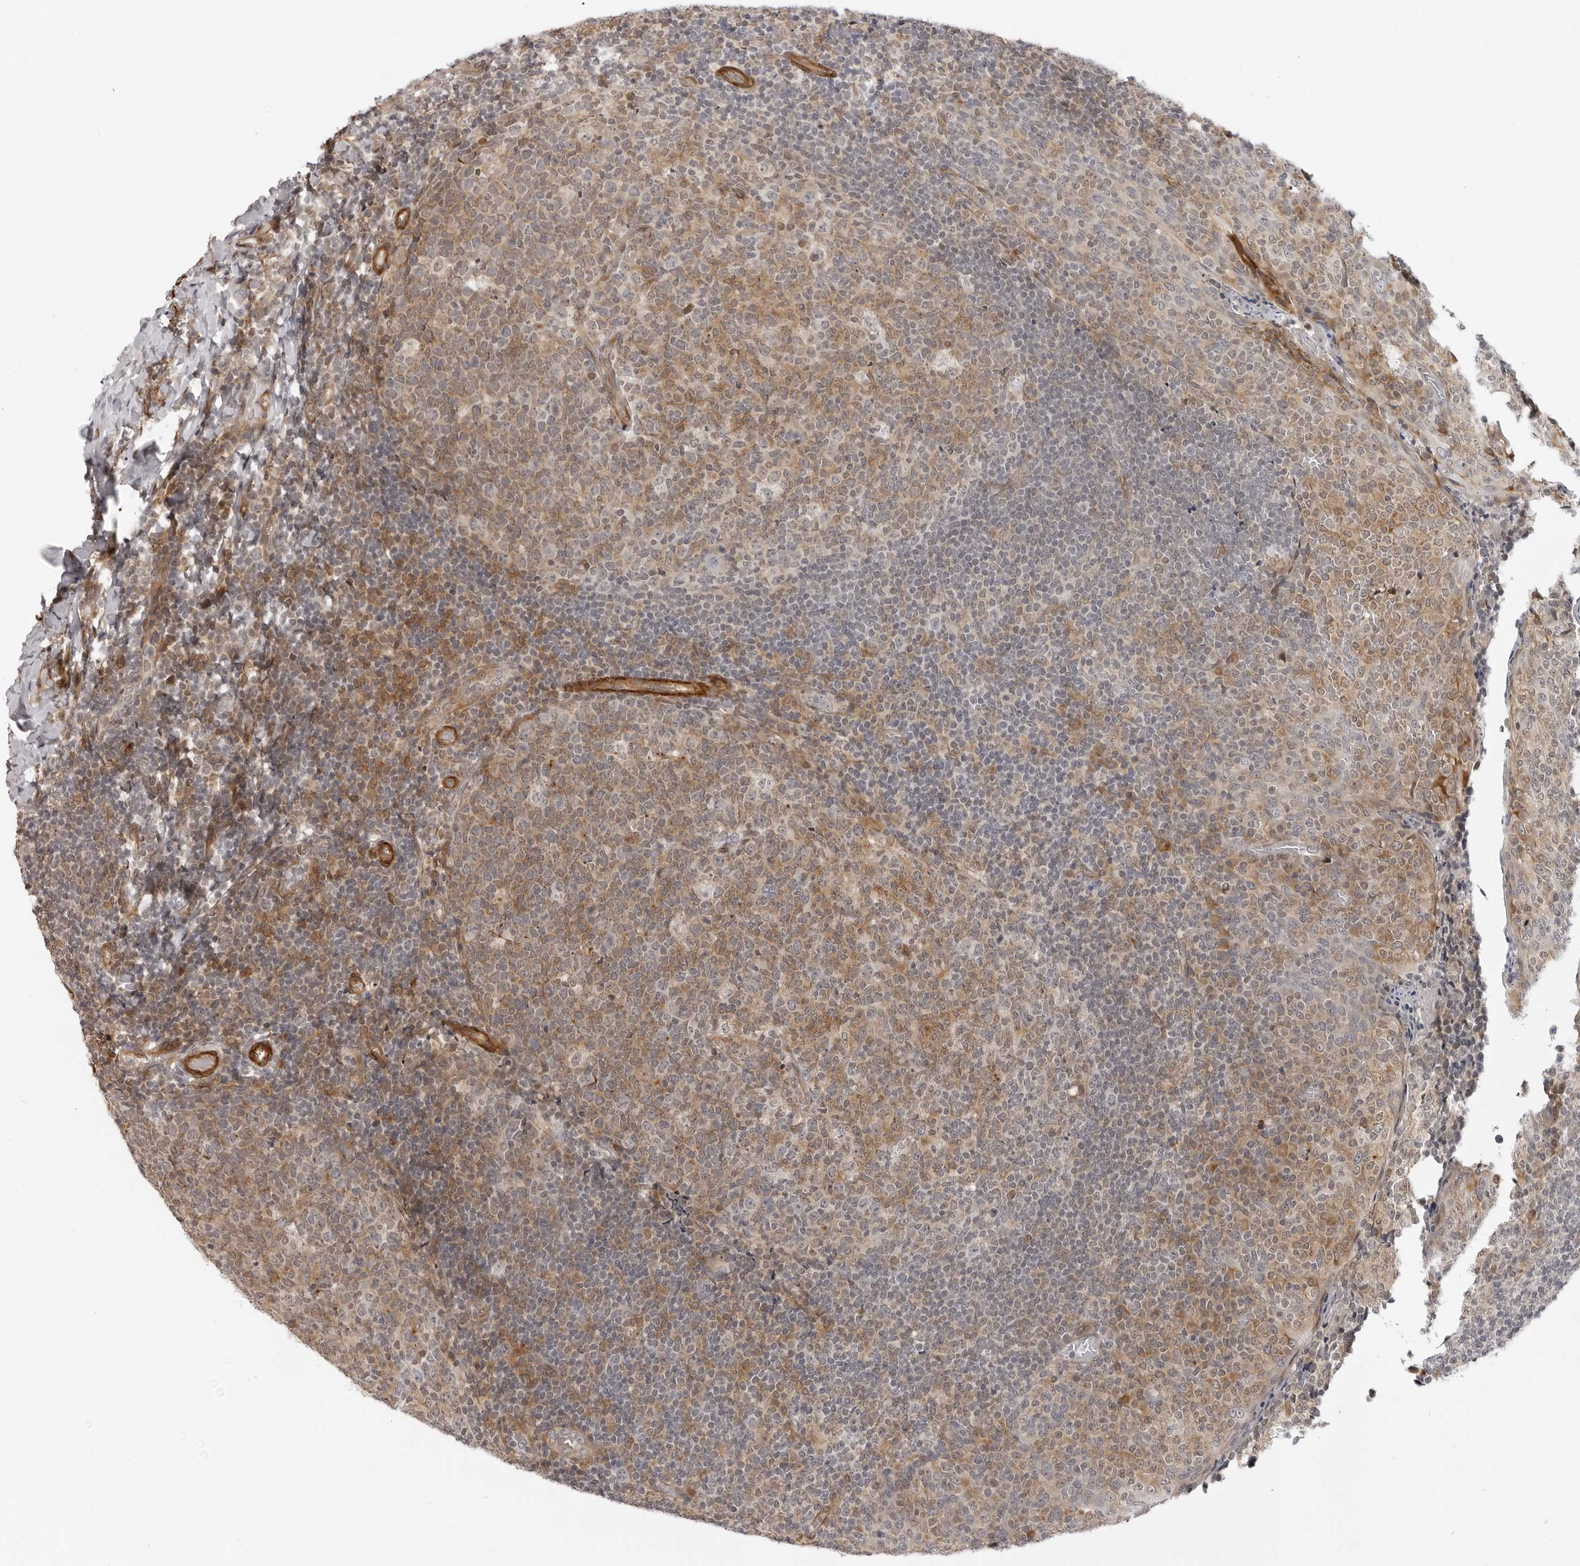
{"staining": {"intensity": "moderate", "quantity": ">75%", "location": "cytoplasmic/membranous"}, "tissue": "tonsil", "cell_type": "Germinal center cells", "image_type": "normal", "snomed": [{"axis": "morphology", "description": "Normal tissue, NOS"}, {"axis": "topography", "description": "Tonsil"}], "caption": "Germinal center cells display moderate cytoplasmic/membranous staining in approximately >75% of cells in normal tonsil. The protein is stained brown, and the nuclei are stained in blue (DAB IHC with brightfield microscopy, high magnification).", "gene": "SRGAP2", "patient": {"sex": "female", "age": 19}}